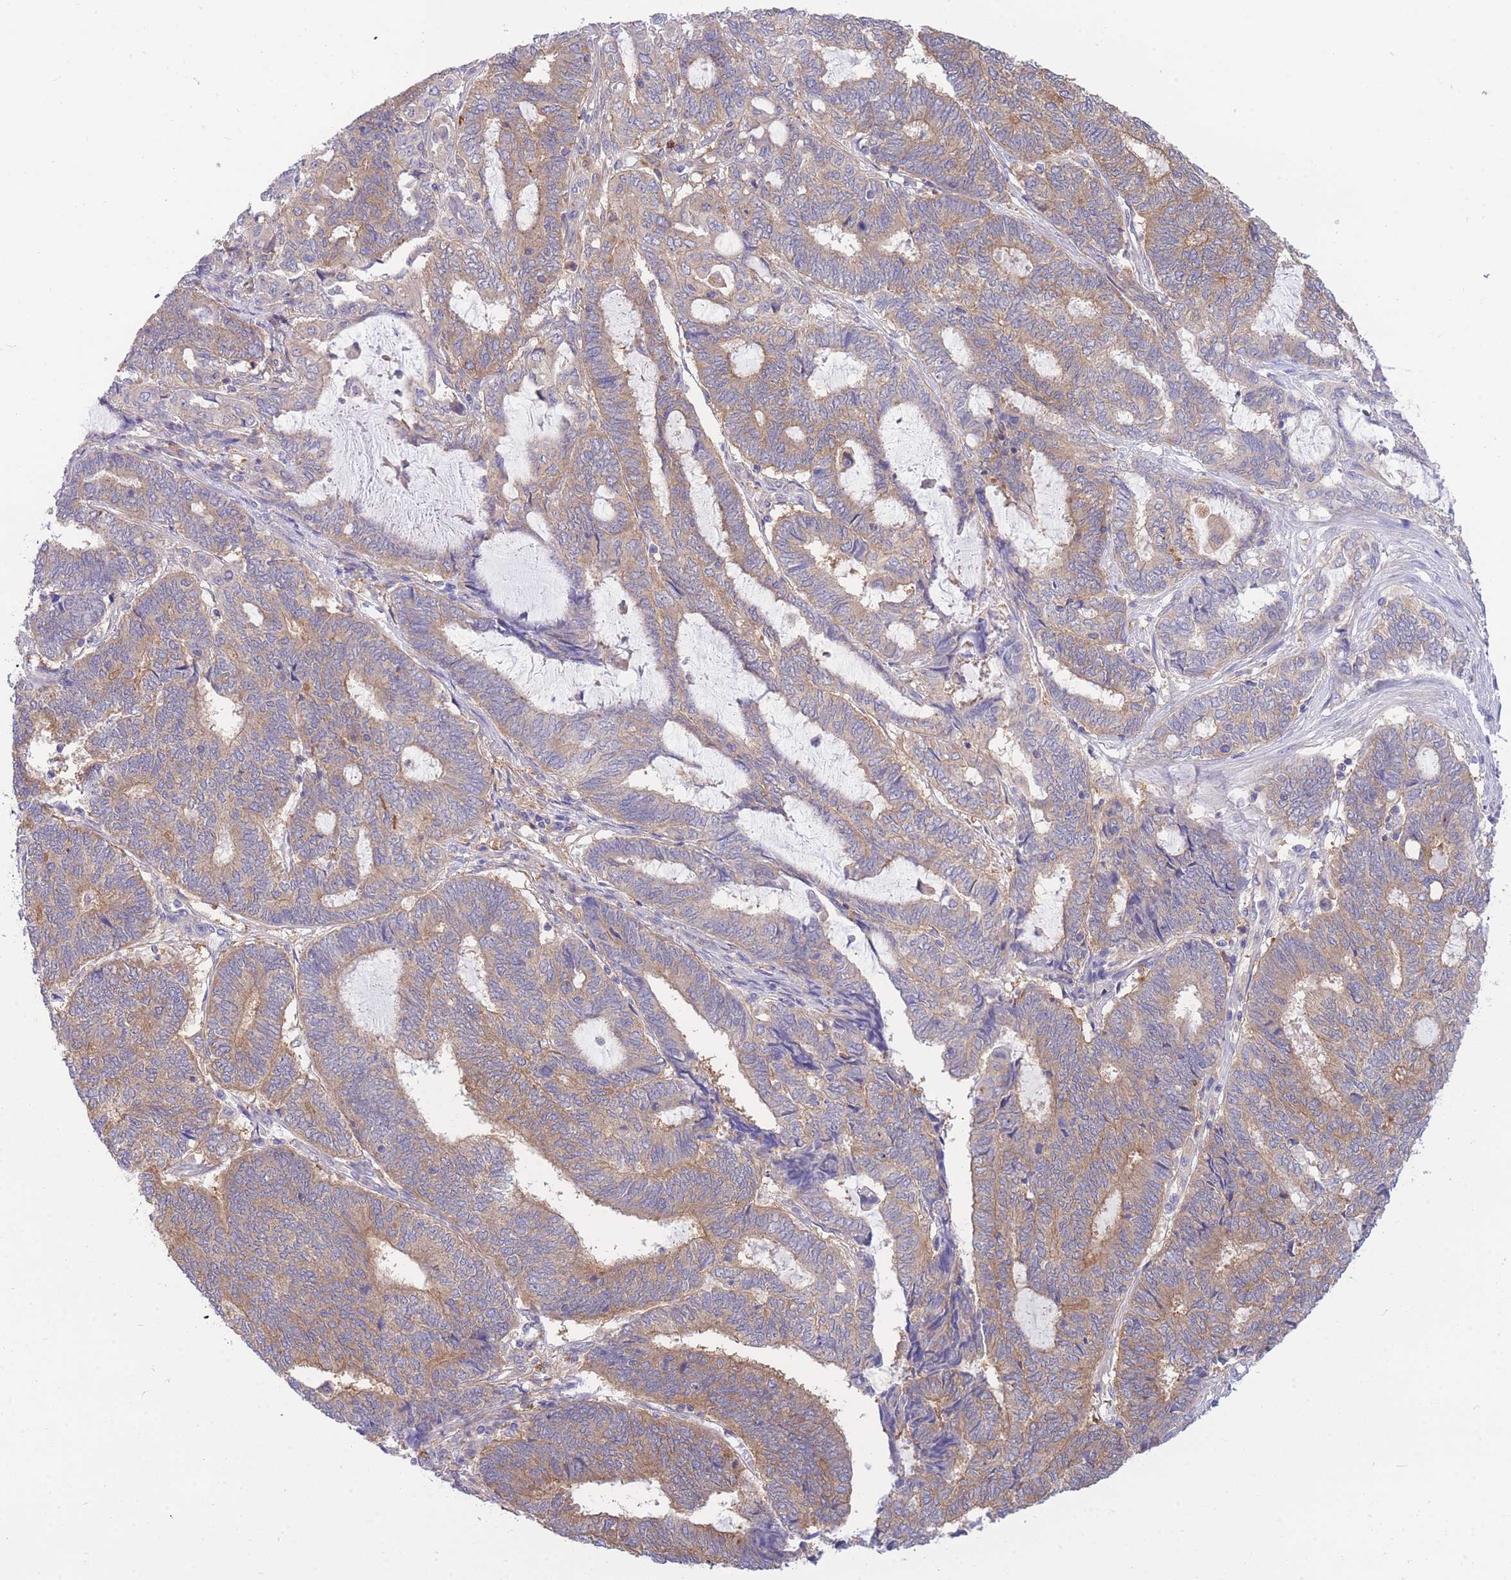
{"staining": {"intensity": "moderate", "quantity": "25%-75%", "location": "cytoplasmic/membranous"}, "tissue": "endometrial cancer", "cell_type": "Tumor cells", "image_type": "cancer", "snomed": [{"axis": "morphology", "description": "Adenocarcinoma, NOS"}, {"axis": "topography", "description": "Uterus"}, {"axis": "topography", "description": "Endometrium"}], "caption": "High-power microscopy captured an immunohistochemistry (IHC) micrograph of adenocarcinoma (endometrial), revealing moderate cytoplasmic/membranous expression in approximately 25%-75% of tumor cells.", "gene": "NAMPT", "patient": {"sex": "female", "age": 70}}